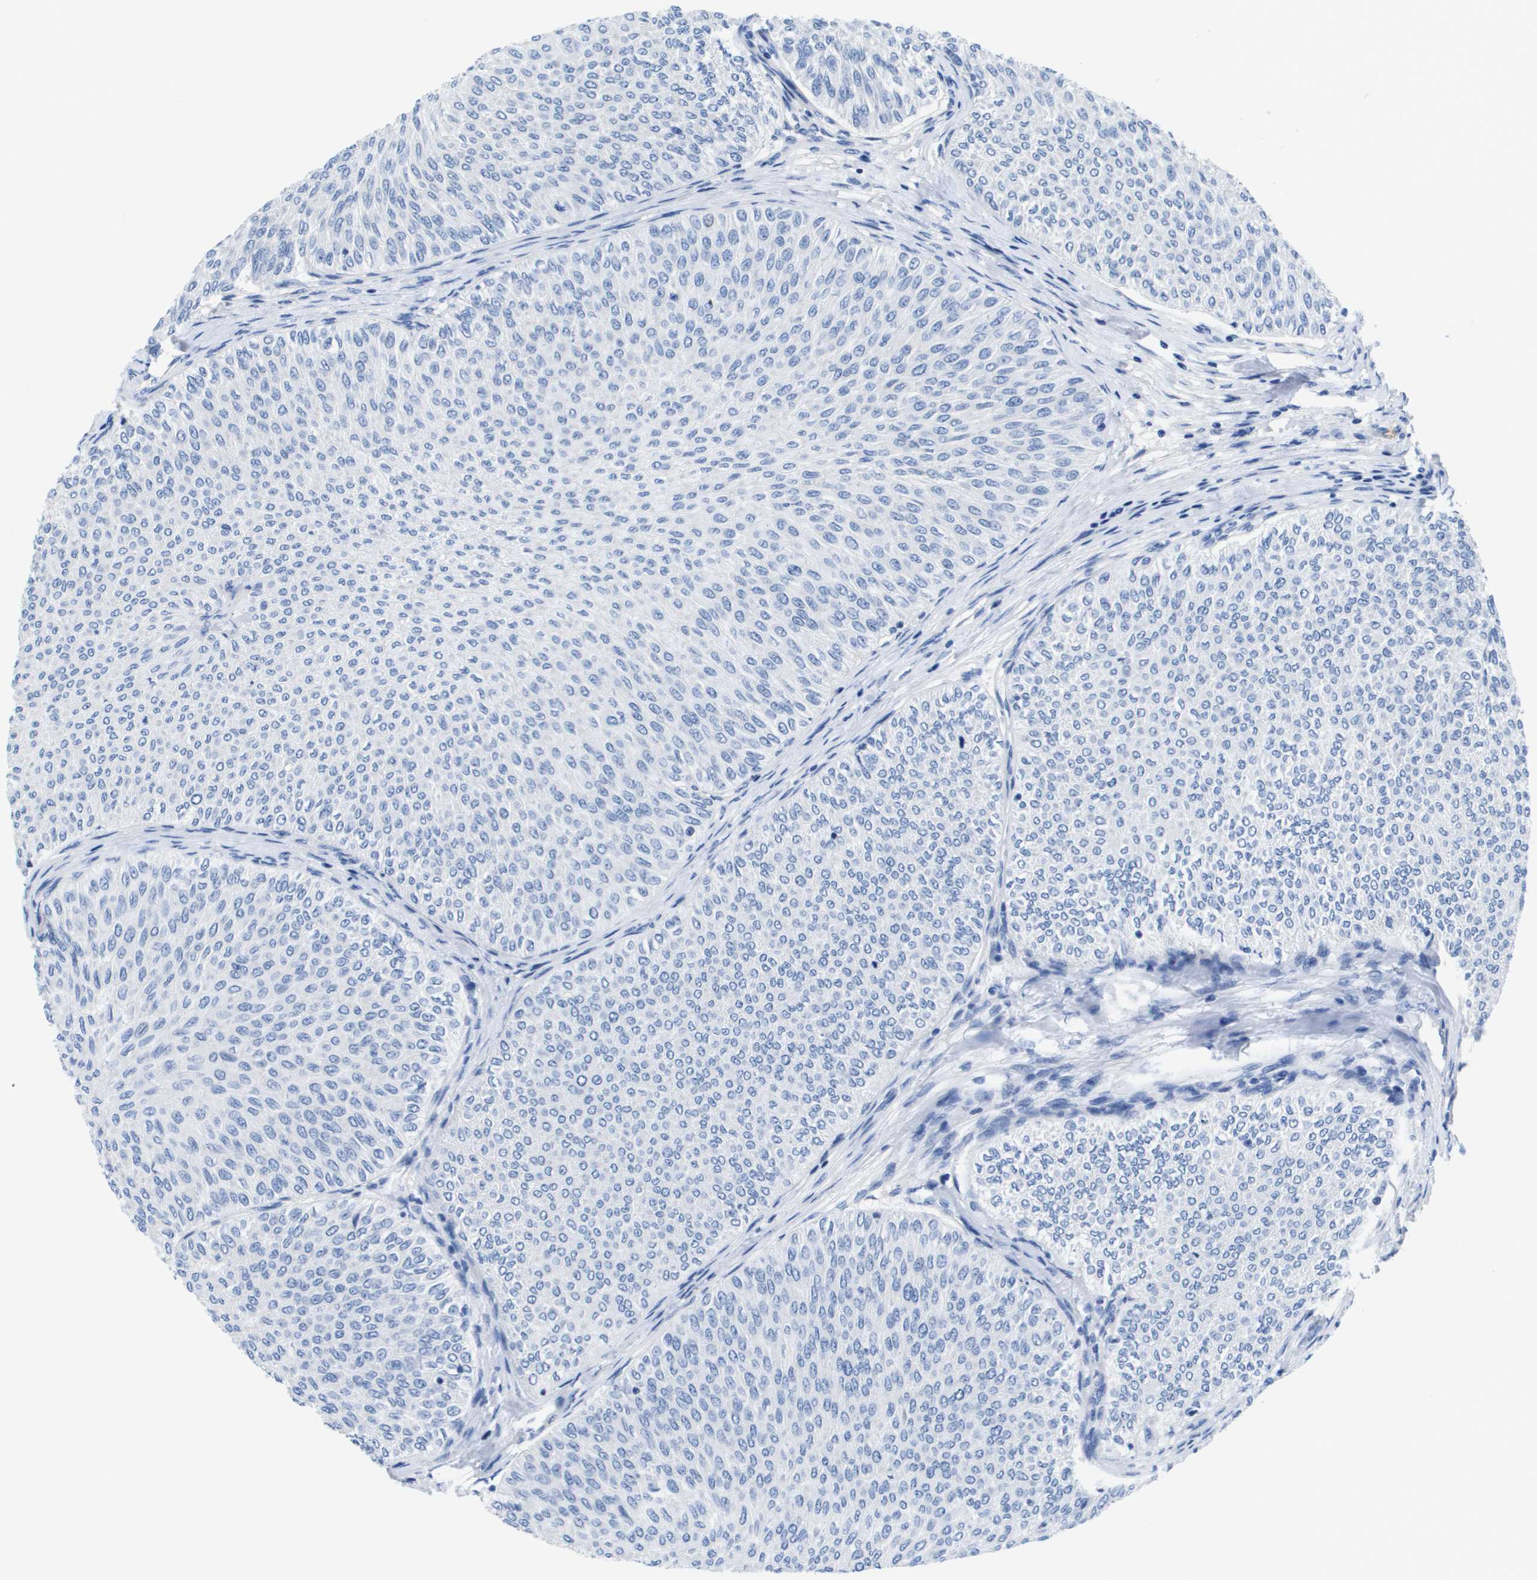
{"staining": {"intensity": "negative", "quantity": "none", "location": "none"}, "tissue": "urothelial cancer", "cell_type": "Tumor cells", "image_type": "cancer", "snomed": [{"axis": "morphology", "description": "Urothelial carcinoma, Low grade"}, {"axis": "topography", "description": "Urinary bladder"}], "caption": "Urothelial cancer stained for a protein using immunohistochemistry reveals no staining tumor cells.", "gene": "APOA1", "patient": {"sex": "male", "age": 78}}